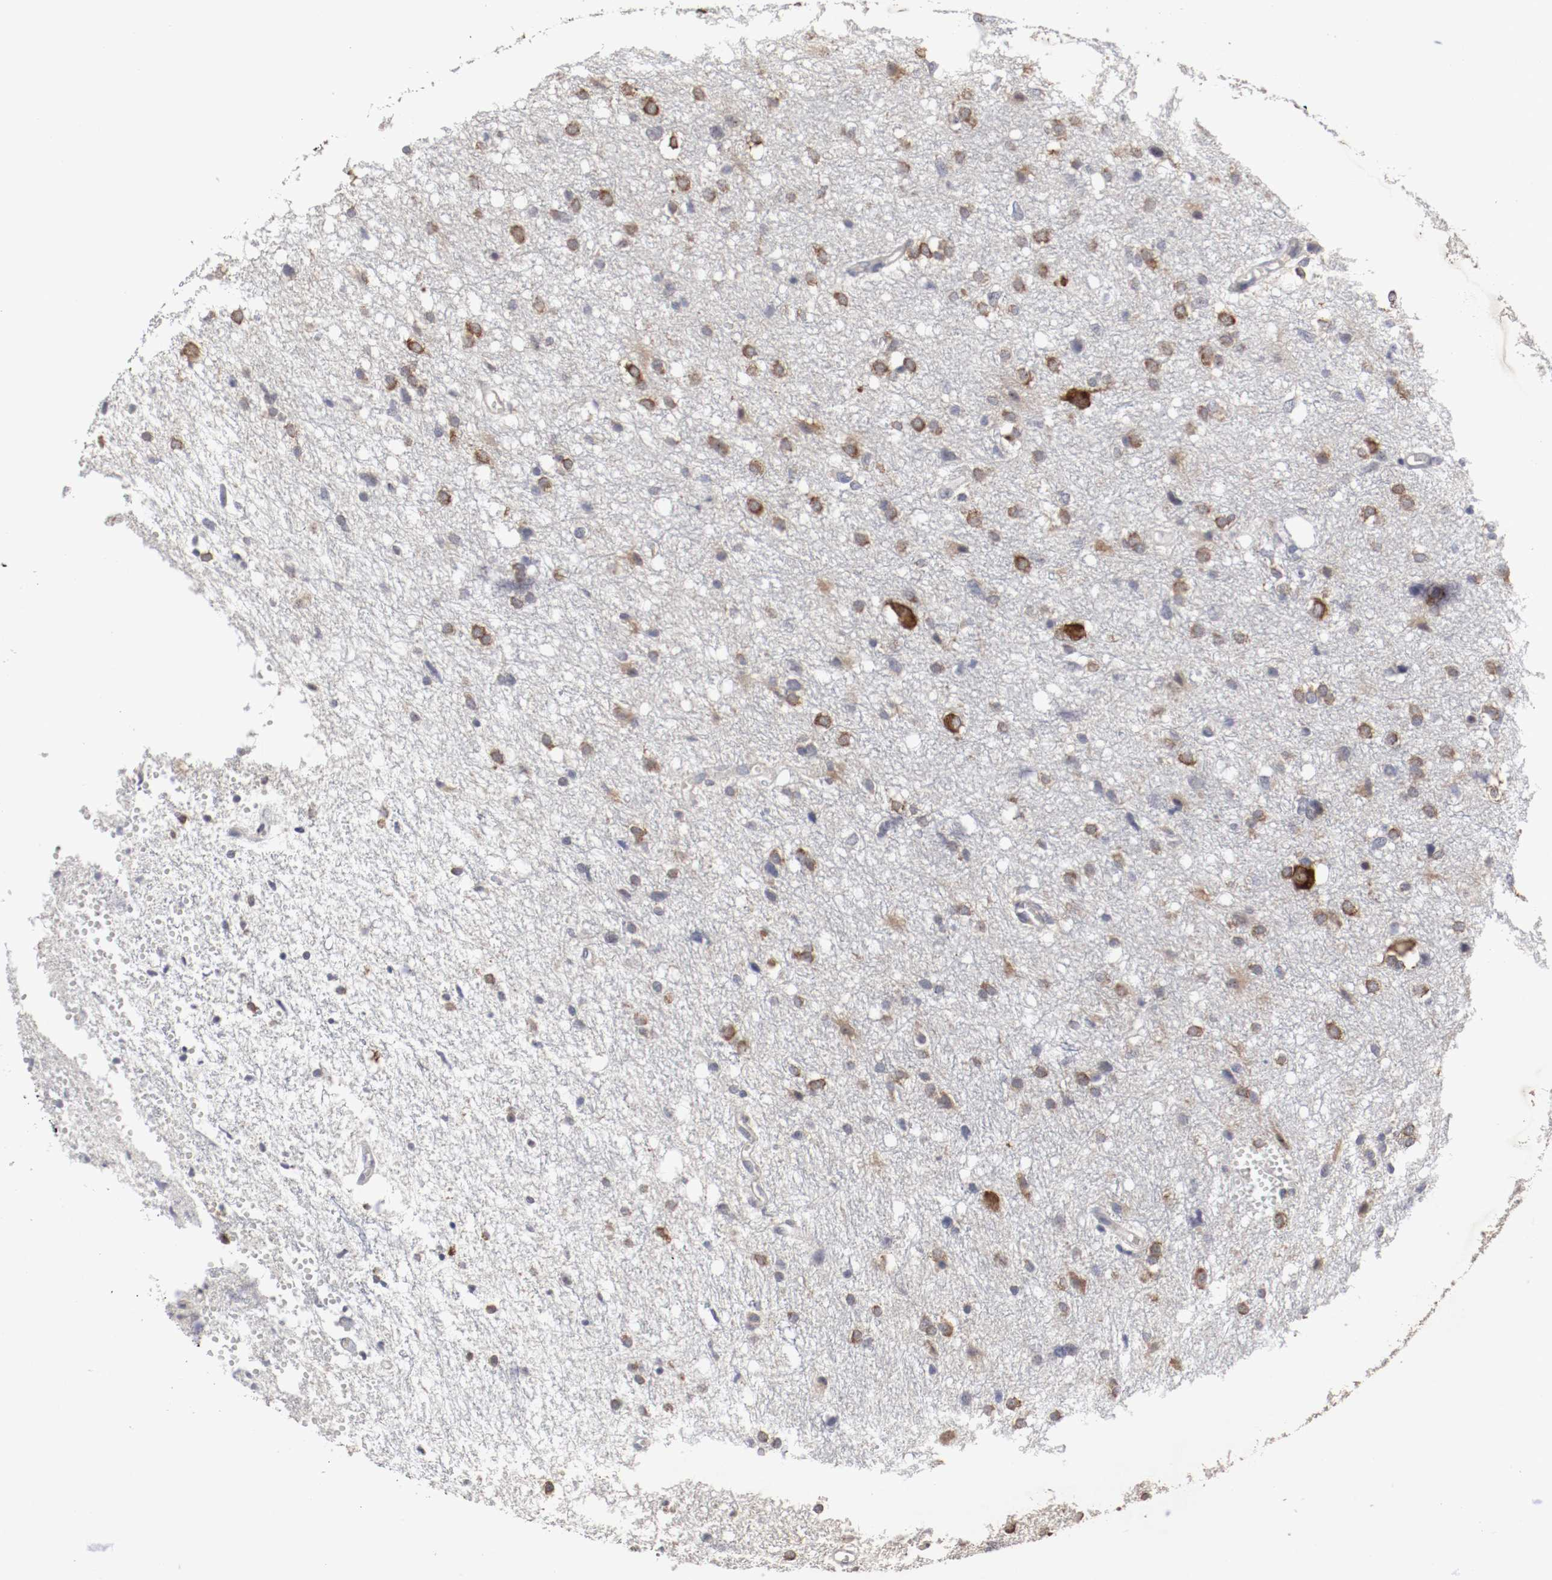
{"staining": {"intensity": "moderate", "quantity": ">75%", "location": "cytoplasmic/membranous"}, "tissue": "glioma", "cell_type": "Tumor cells", "image_type": "cancer", "snomed": [{"axis": "morphology", "description": "Glioma, malignant, High grade"}, {"axis": "topography", "description": "Brain"}], "caption": "The photomicrograph reveals staining of malignant high-grade glioma, revealing moderate cytoplasmic/membranous protein staining (brown color) within tumor cells.", "gene": "FKBP3", "patient": {"sex": "female", "age": 59}}